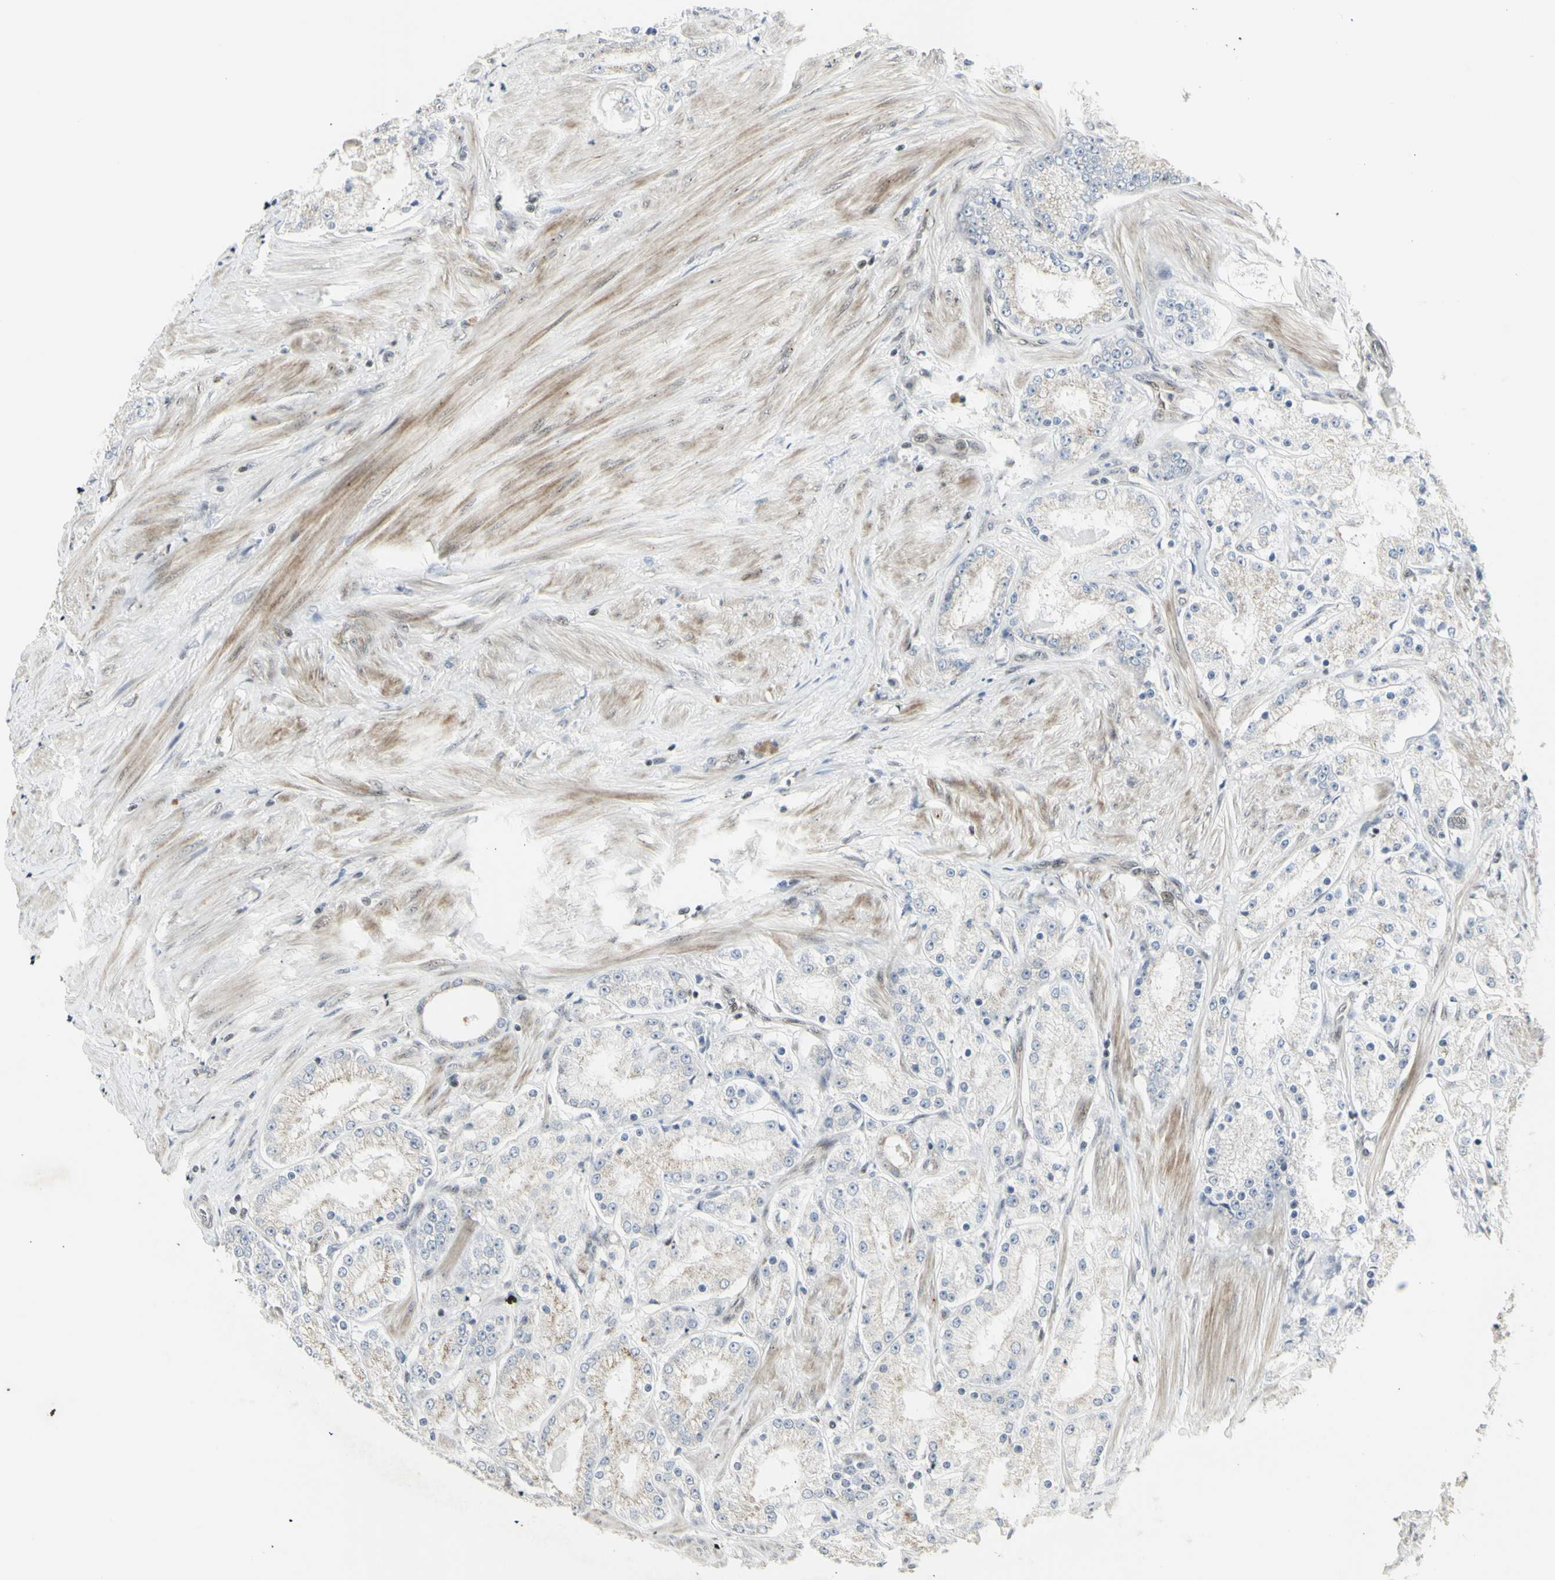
{"staining": {"intensity": "weak", "quantity": "25%-75%", "location": "cytoplasmic/membranous"}, "tissue": "prostate cancer", "cell_type": "Tumor cells", "image_type": "cancer", "snomed": [{"axis": "morphology", "description": "Adenocarcinoma, Low grade"}, {"axis": "topography", "description": "Prostate"}], "caption": "There is low levels of weak cytoplasmic/membranous positivity in tumor cells of prostate cancer, as demonstrated by immunohistochemical staining (brown color).", "gene": "DHRS7B", "patient": {"sex": "male", "age": 63}}